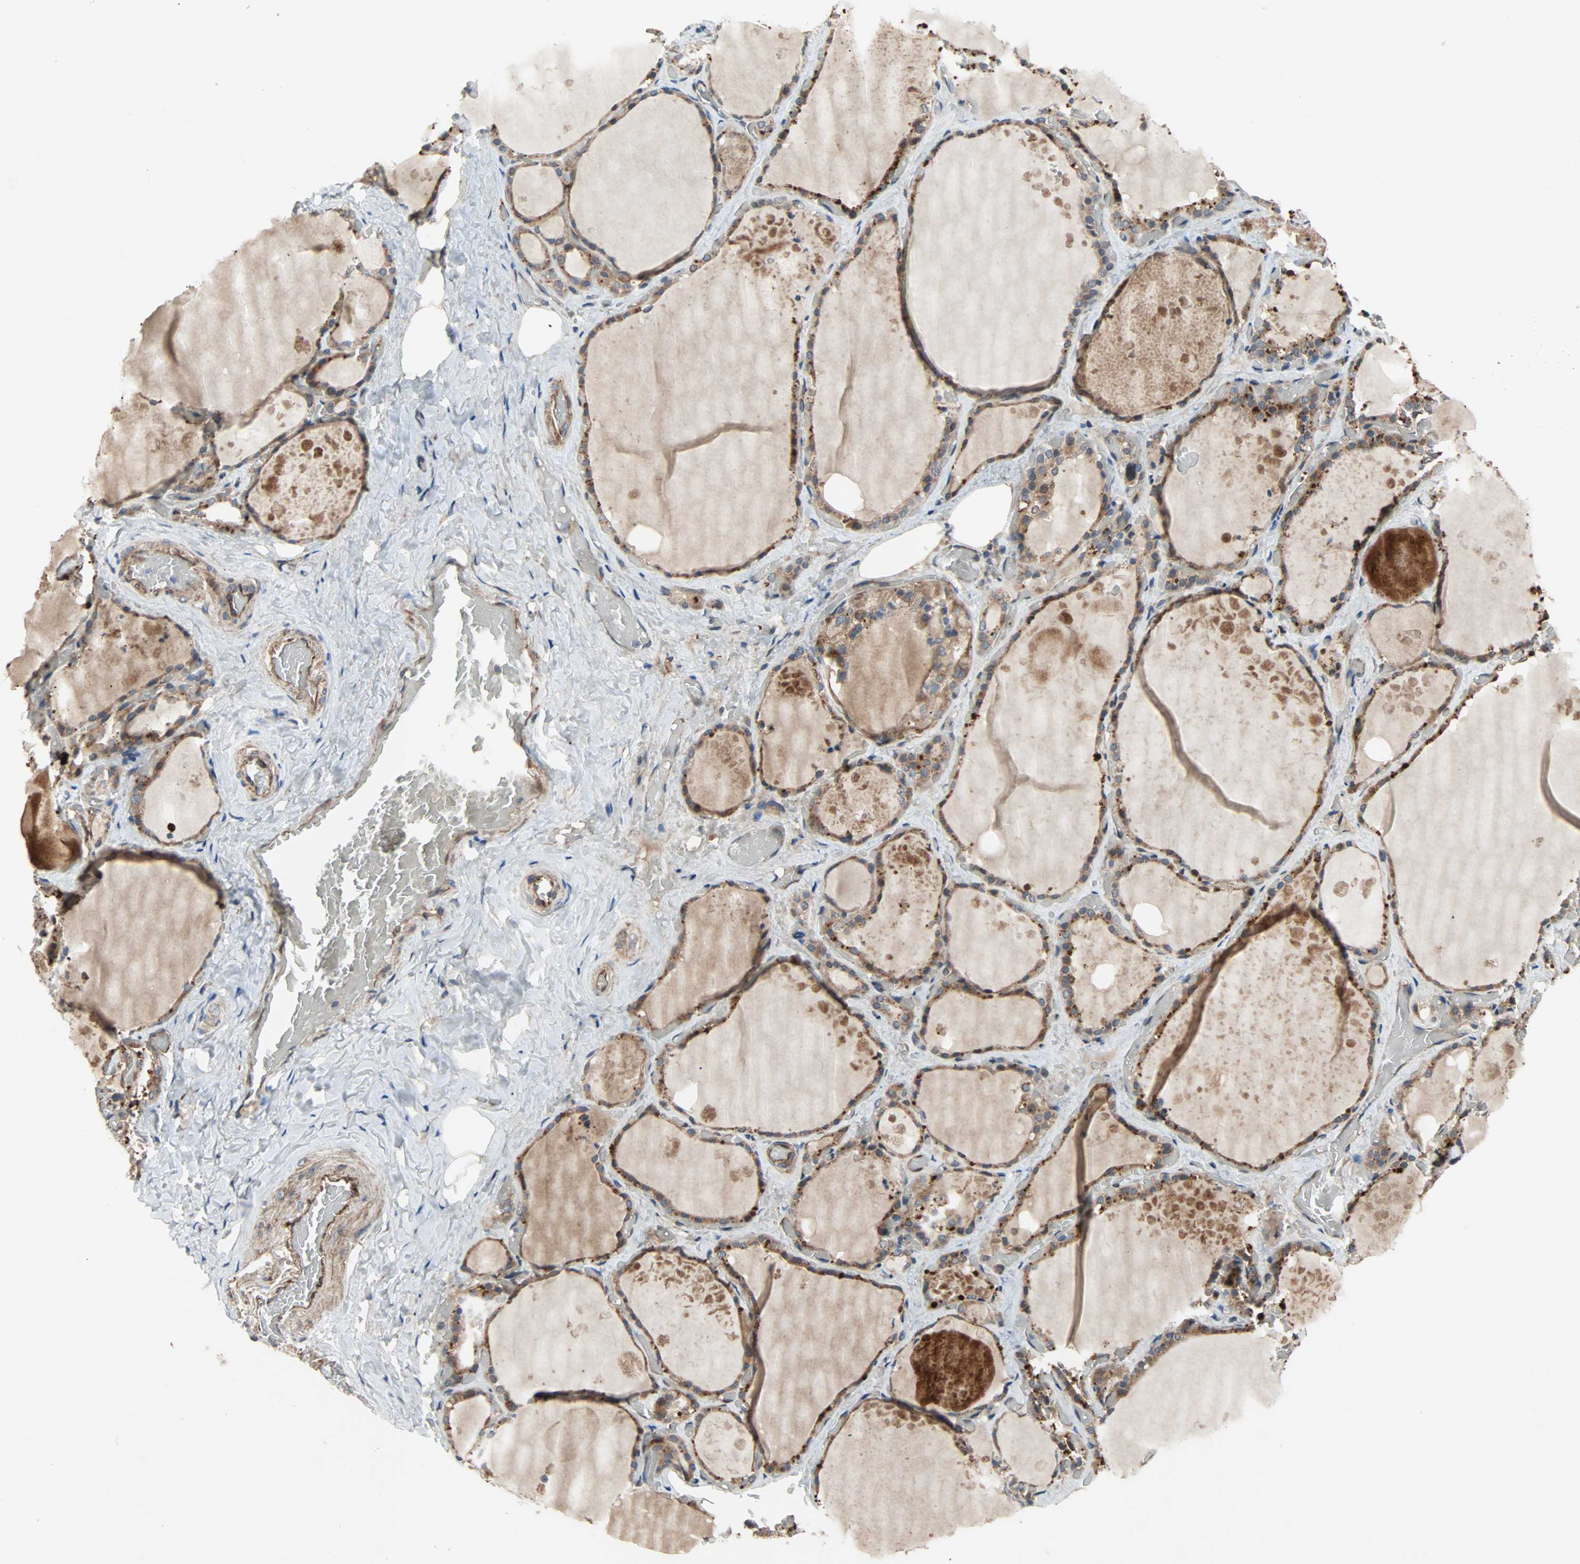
{"staining": {"intensity": "strong", "quantity": ">75%", "location": "cytoplasmic/membranous"}, "tissue": "thyroid gland", "cell_type": "Glandular cells", "image_type": "normal", "snomed": [{"axis": "morphology", "description": "Normal tissue, NOS"}, {"axis": "topography", "description": "Thyroid gland"}], "caption": "Immunohistochemistry of normal human thyroid gland exhibits high levels of strong cytoplasmic/membranous expression in about >75% of glandular cells. (DAB (3,3'-diaminobenzidine) = brown stain, brightfield microscopy at high magnification).", "gene": "XYLT1", "patient": {"sex": "male", "age": 61}}